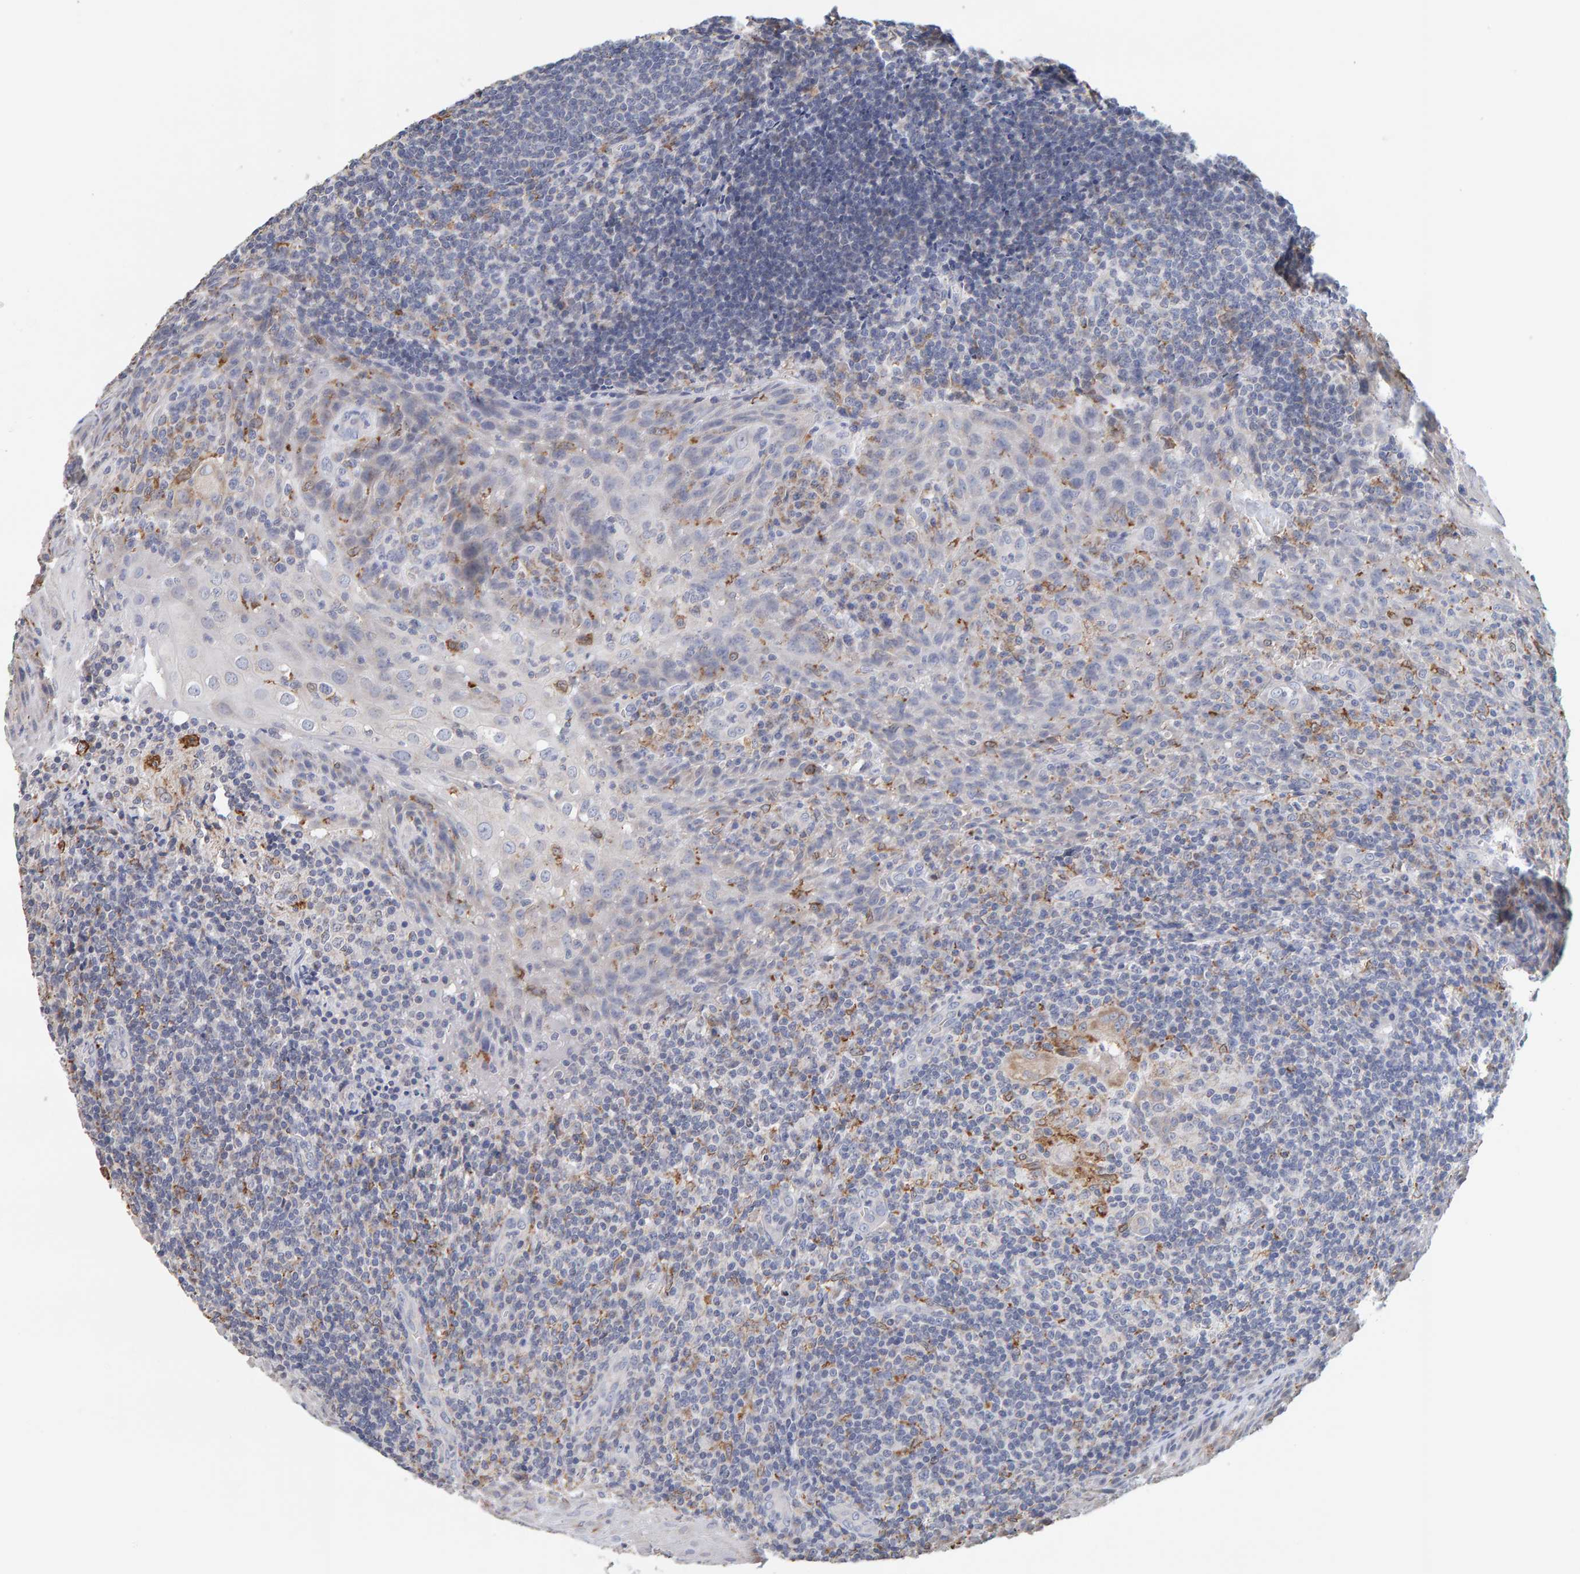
{"staining": {"intensity": "moderate", "quantity": "<25%", "location": "cytoplasmic/membranous"}, "tissue": "tonsil", "cell_type": "Germinal center cells", "image_type": "normal", "snomed": [{"axis": "morphology", "description": "Normal tissue, NOS"}, {"axis": "topography", "description": "Tonsil"}], "caption": "The immunohistochemical stain highlights moderate cytoplasmic/membranous positivity in germinal center cells of benign tonsil.", "gene": "SGPL1", "patient": {"sex": "male", "age": 37}}